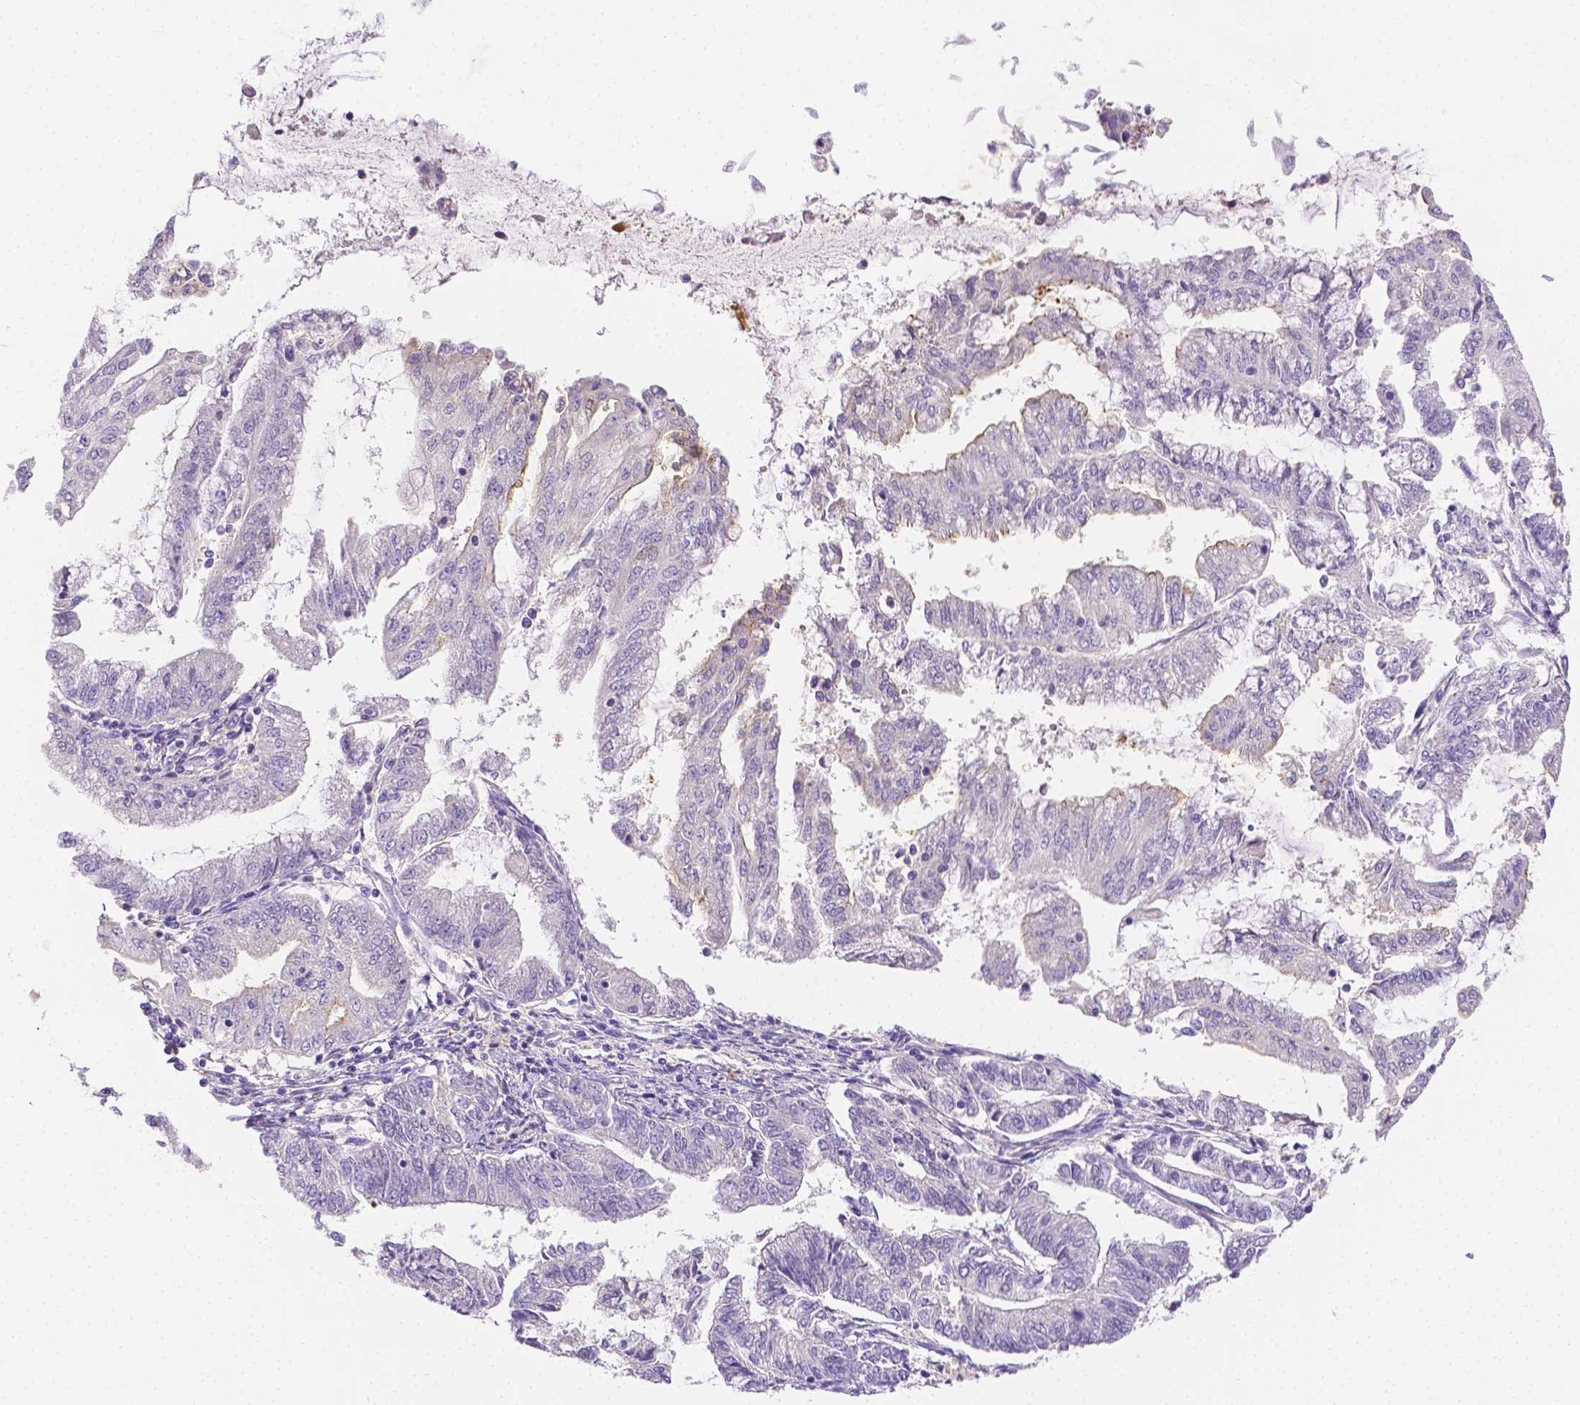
{"staining": {"intensity": "negative", "quantity": "none", "location": "none"}, "tissue": "endometrial cancer", "cell_type": "Tumor cells", "image_type": "cancer", "snomed": [{"axis": "morphology", "description": "Adenocarcinoma, NOS"}, {"axis": "topography", "description": "Endometrium"}], "caption": "High power microscopy image of an immunohistochemistry (IHC) histopathology image of endometrial adenocarcinoma, revealing no significant staining in tumor cells.", "gene": "NXPH2", "patient": {"sex": "female", "age": 55}}